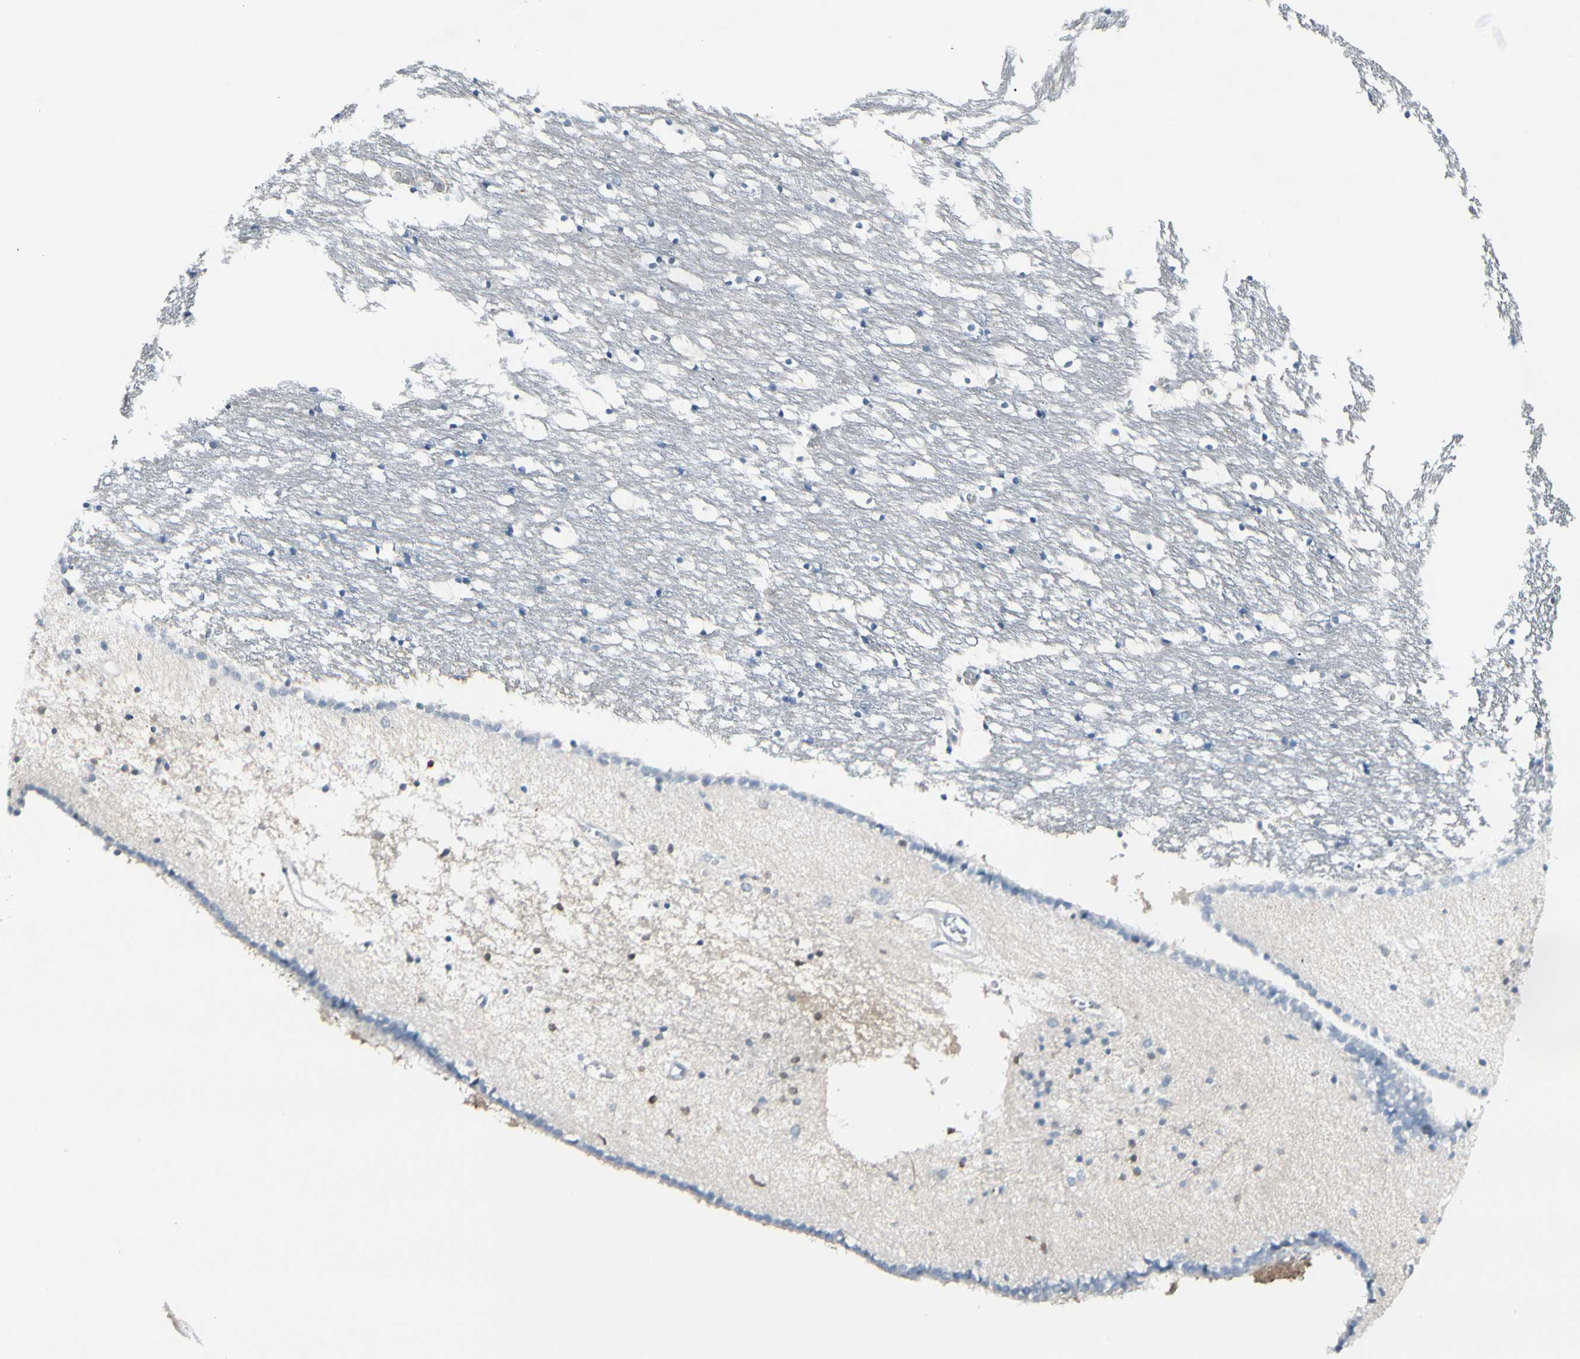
{"staining": {"intensity": "negative", "quantity": "none", "location": "none"}, "tissue": "caudate", "cell_type": "Glial cells", "image_type": "normal", "snomed": [{"axis": "morphology", "description": "Normal tissue, NOS"}, {"axis": "topography", "description": "Lateral ventricle wall"}], "caption": "Immunohistochemistry (IHC) micrograph of benign caudate: human caudate stained with DAB displays no significant protein positivity in glial cells.", "gene": "CACNA2D1", "patient": {"sex": "male", "age": 45}}